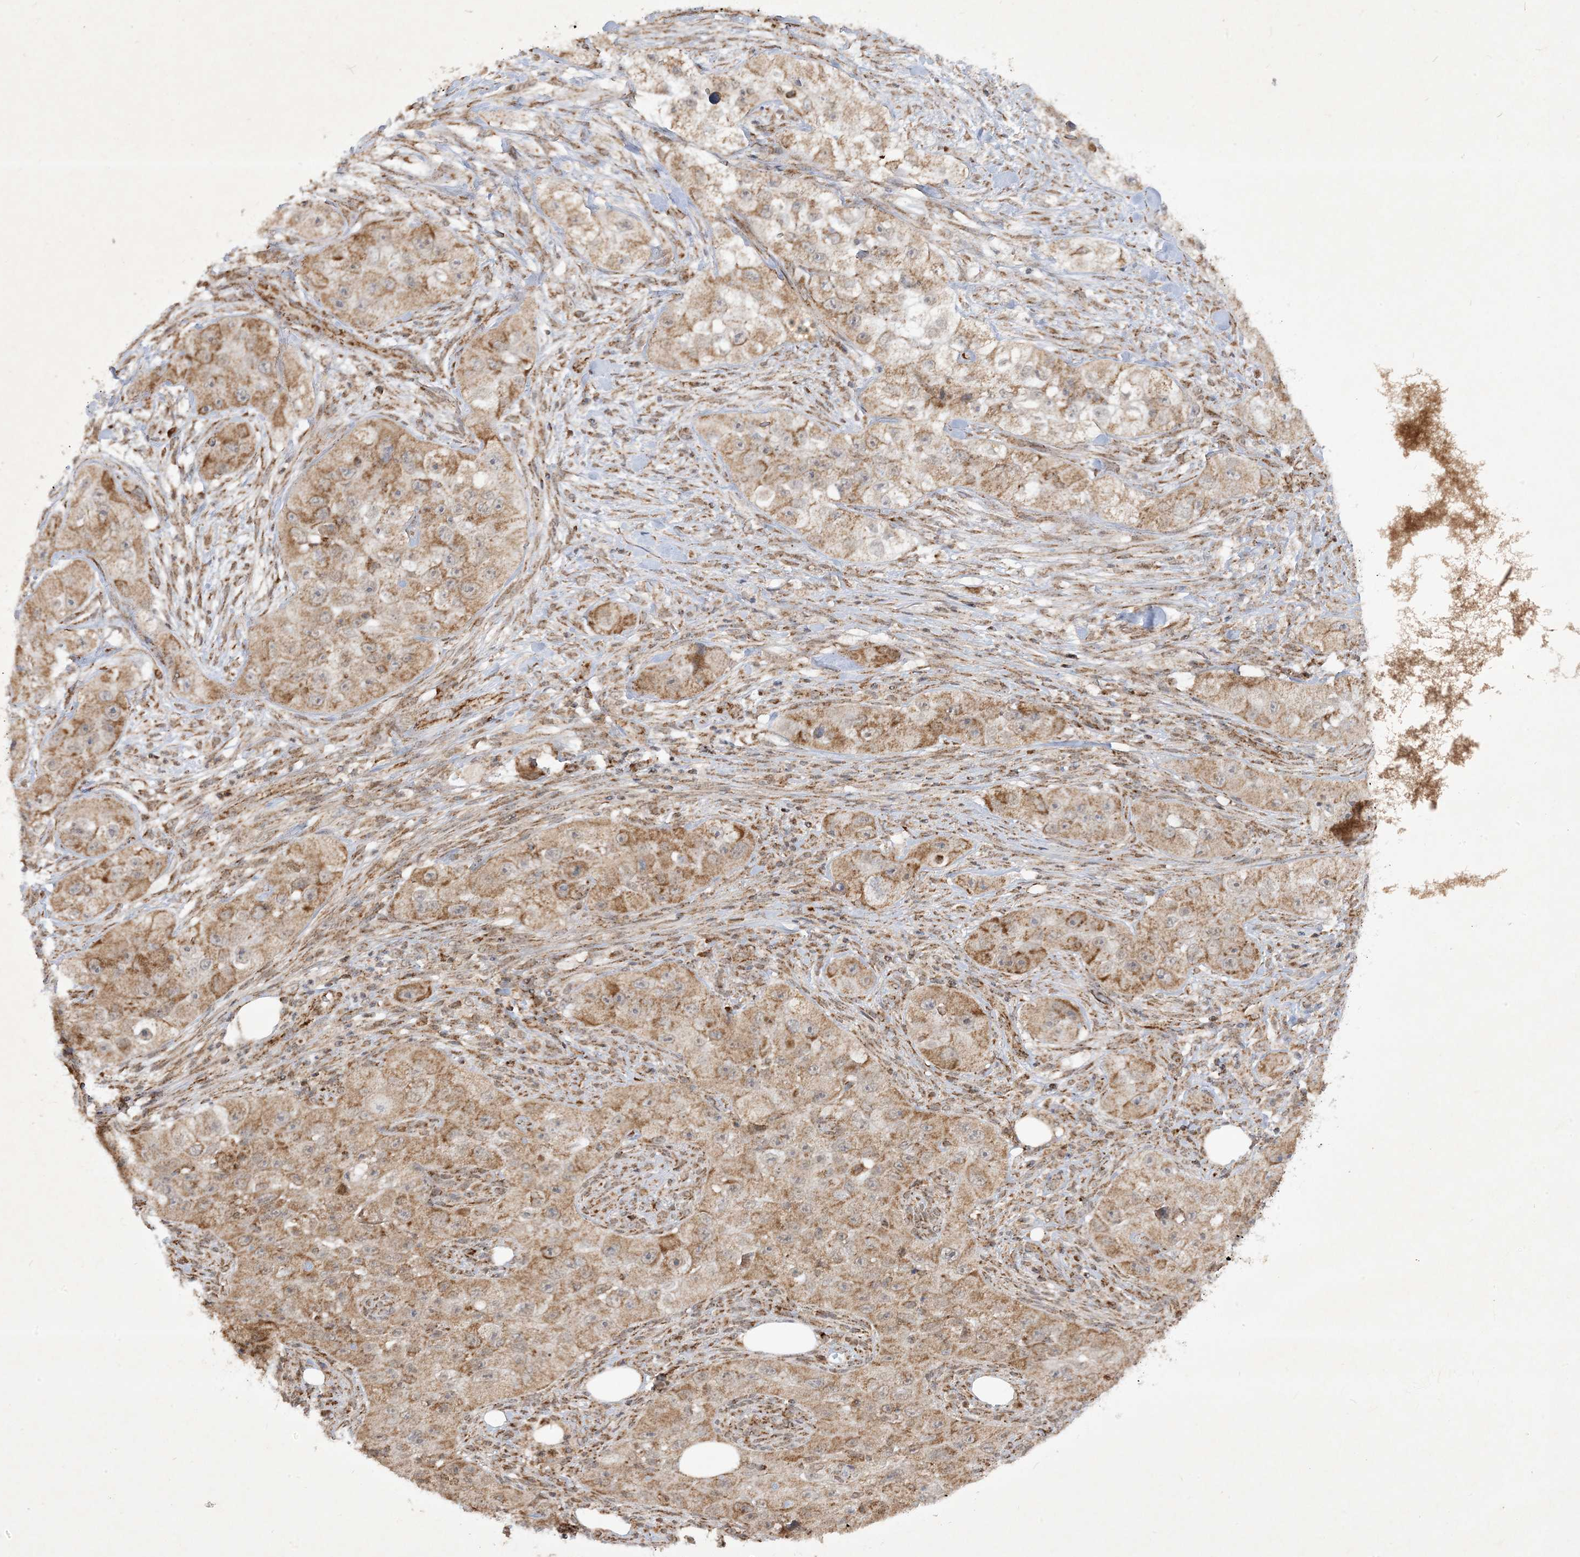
{"staining": {"intensity": "moderate", "quantity": ">75%", "location": "cytoplasmic/membranous"}, "tissue": "skin cancer", "cell_type": "Tumor cells", "image_type": "cancer", "snomed": [{"axis": "morphology", "description": "Squamous cell carcinoma, NOS"}, {"axis": "topography", "description": "Skin"}, {"axis": "topography", "description": "Subcutis"}], "caption": "Brown immunohistochemical staining in human squamous cell carcinoma (skin) exhibits moderate cytoplasmic/membranous expression in approximately >75% of tumor cells.", "gene": "NDUFAF3", "patient": {"sex": "male", "age": 73}}